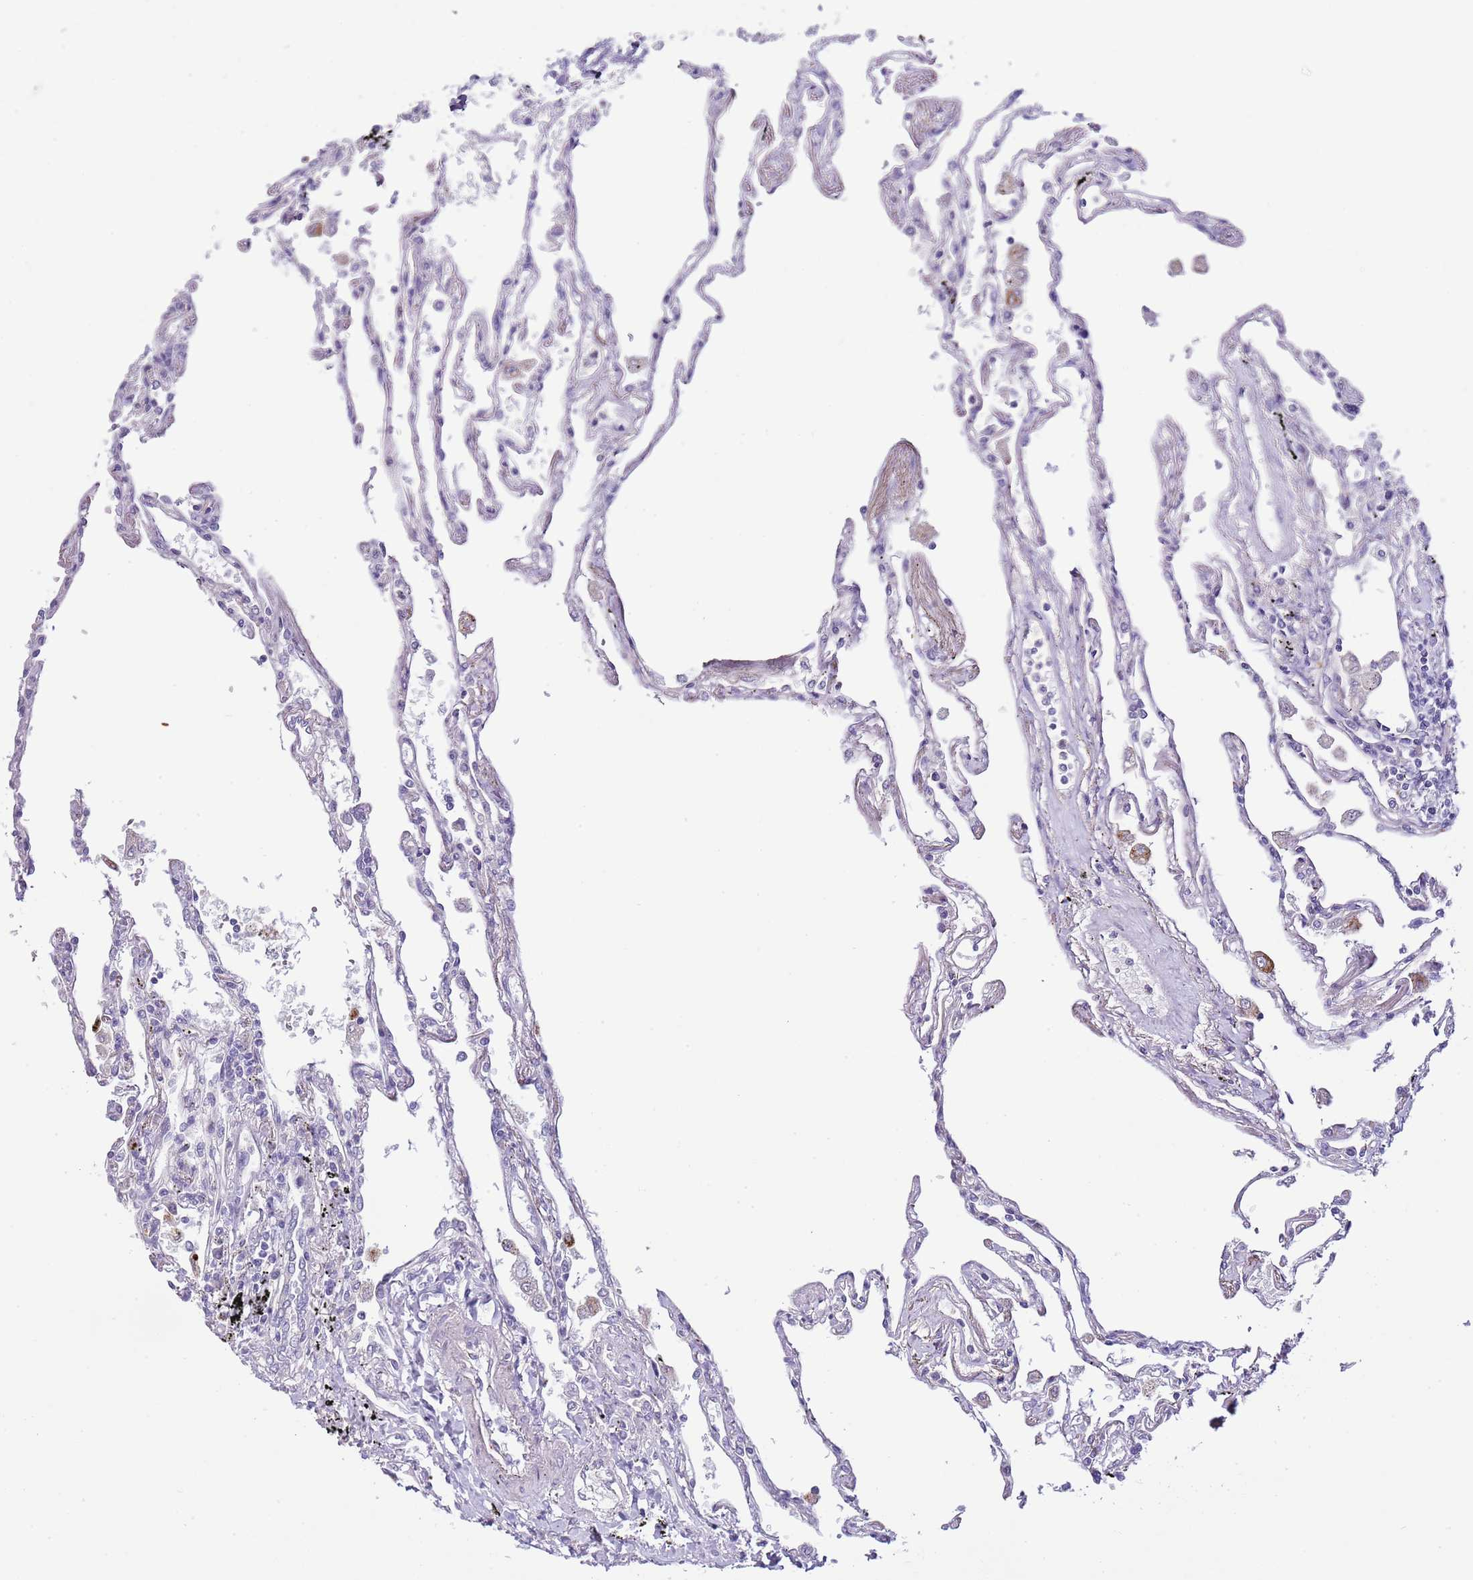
{"staining": {"intensity": "negative", "quantity": "none", "location": "none"}, "tissue": "lung", "cell_type": "Alveolar cells", "image_type": "normal", "snomed": [{"axis": "morphology", "description": "Normal tissue, NOS"}, {"axis": "topography", "description": "Lung"}], "caption": "Unremarkable lung was stained to show a protein in brown. There is no significant expression in alveolar cells. (IHC, brightfield microscopy, high magnification).", "gene": "ABHD17A", "patient": {"sex": "female", "age": 67}}